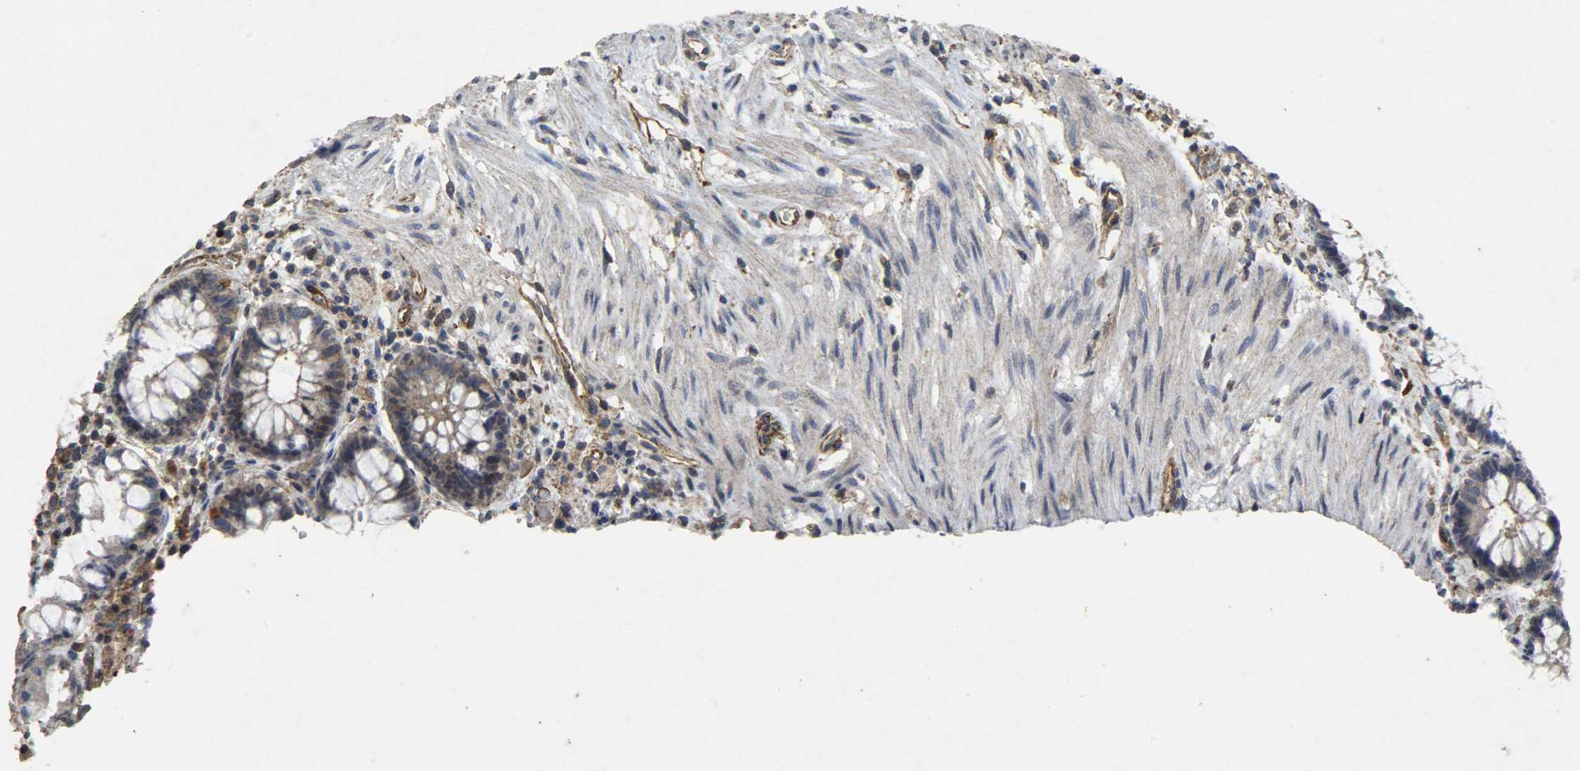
{"staining": {"intensity": "weak", "quantity": "25%-75%", "location": "cytoplasmic/membranous"}, "tissue": "rectum", "cell_type": "Glandular cells", "image_type": "normal", "snomed": [{"axis": "morphology", "description": "Normal tissue, NOS"}, {"axis": "topography", "description": "Rectum"}], "caption": "Approximately 25%-75% of glandular cells in unremarkable human rectum show weak cytoplasmic/membranous protein expression as visualized by brown immunohistochemical staining.", "gene": "TPM4", "patient": {"sex": "female", "age": 46}}